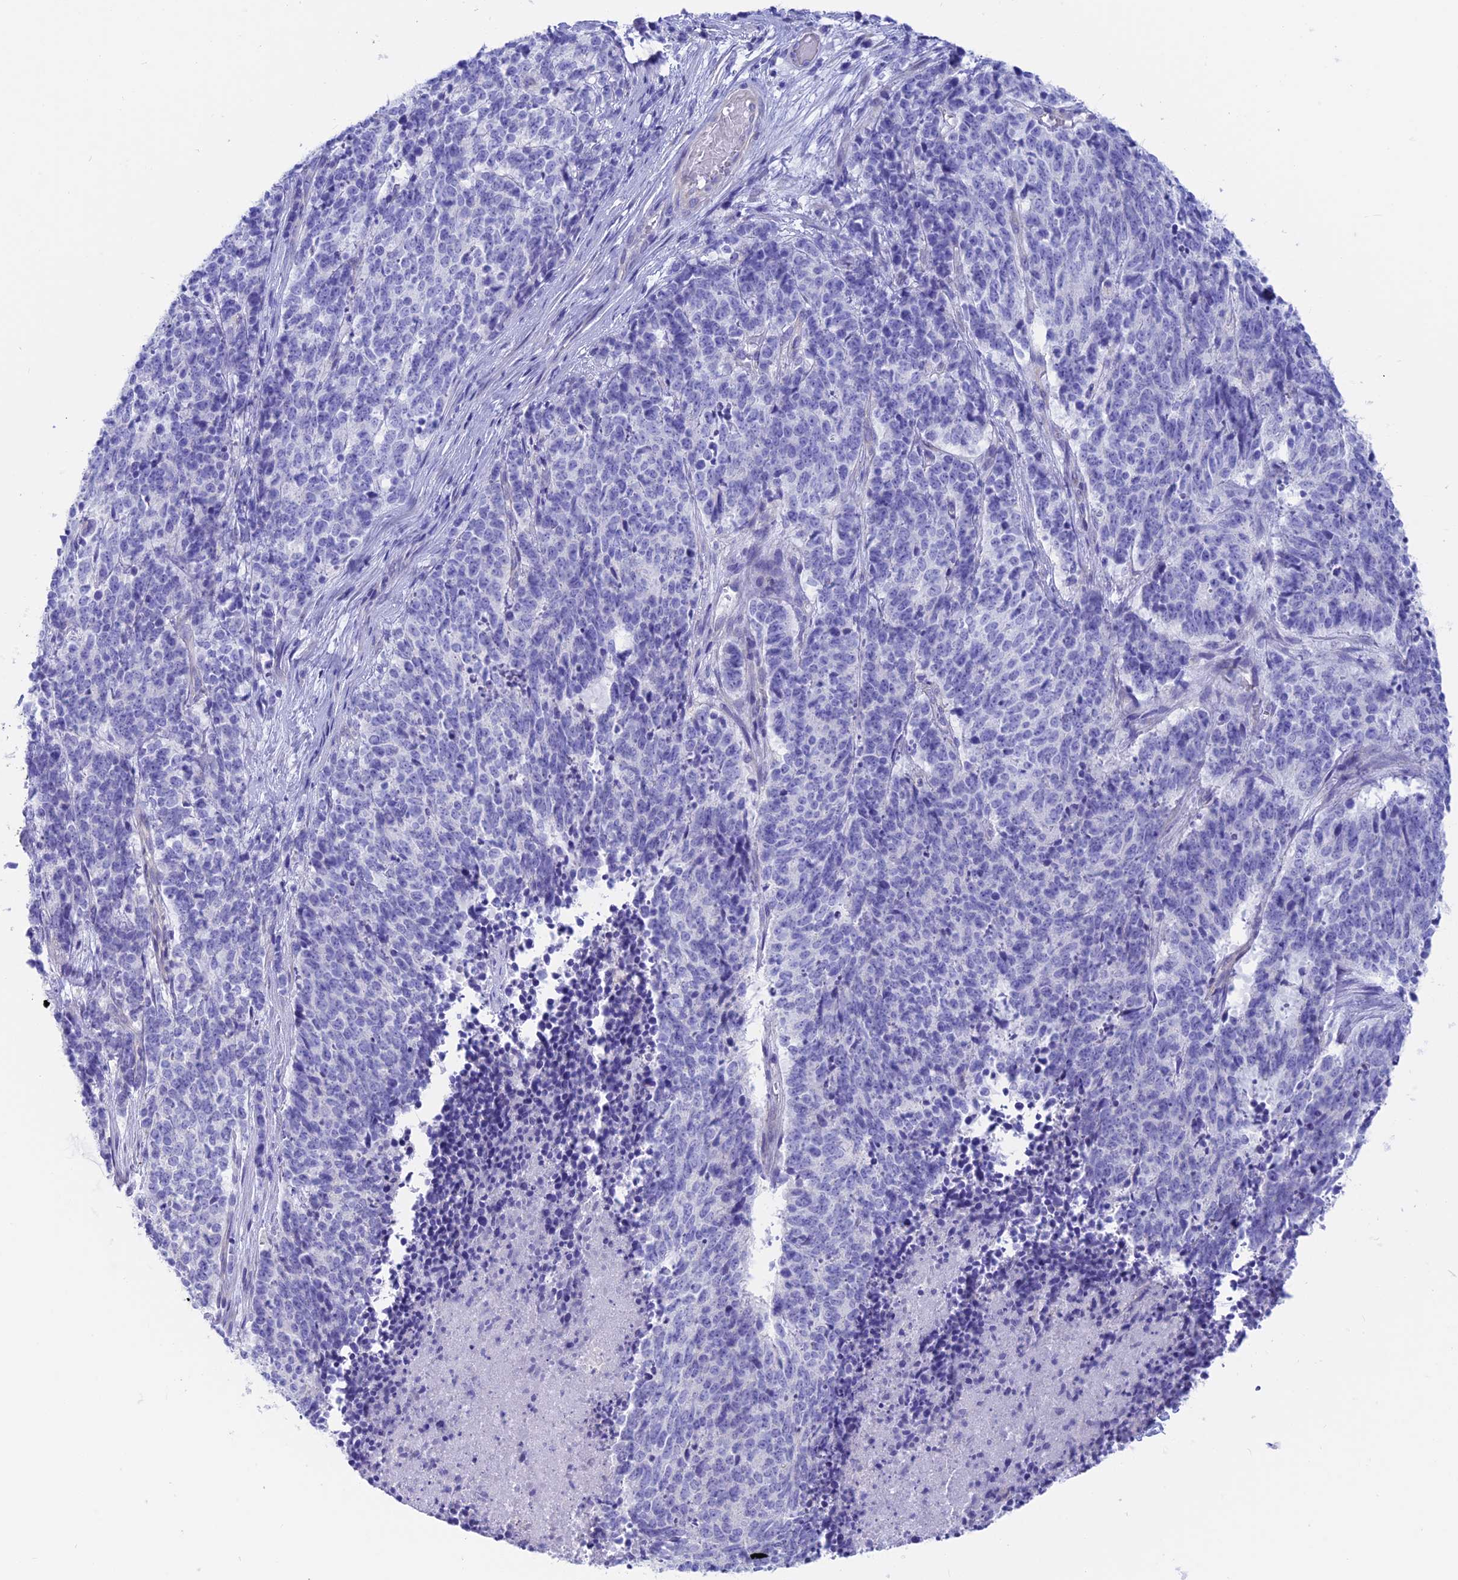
{"staining": {"intensity": "negative", "quantity": "none", "location": "none"}, "tissue": "cervical cancer", "cell_type": "Tumor cells", "image_type": "cancer", "snomed": [{"axis": "morphology", "description": "Squamous cell carcinoma, NOS"}, {"axis": "topography", "description": "Cervix"}], "caption": "Immunohistochemistry (IHC) histopathology image of human squamous cell carcinoma (cervical) stained for a protein (brown), which displays no staining in tumor cells.", "gene": "GNGT2", "patient": {"sex": "female", "age": 29}}